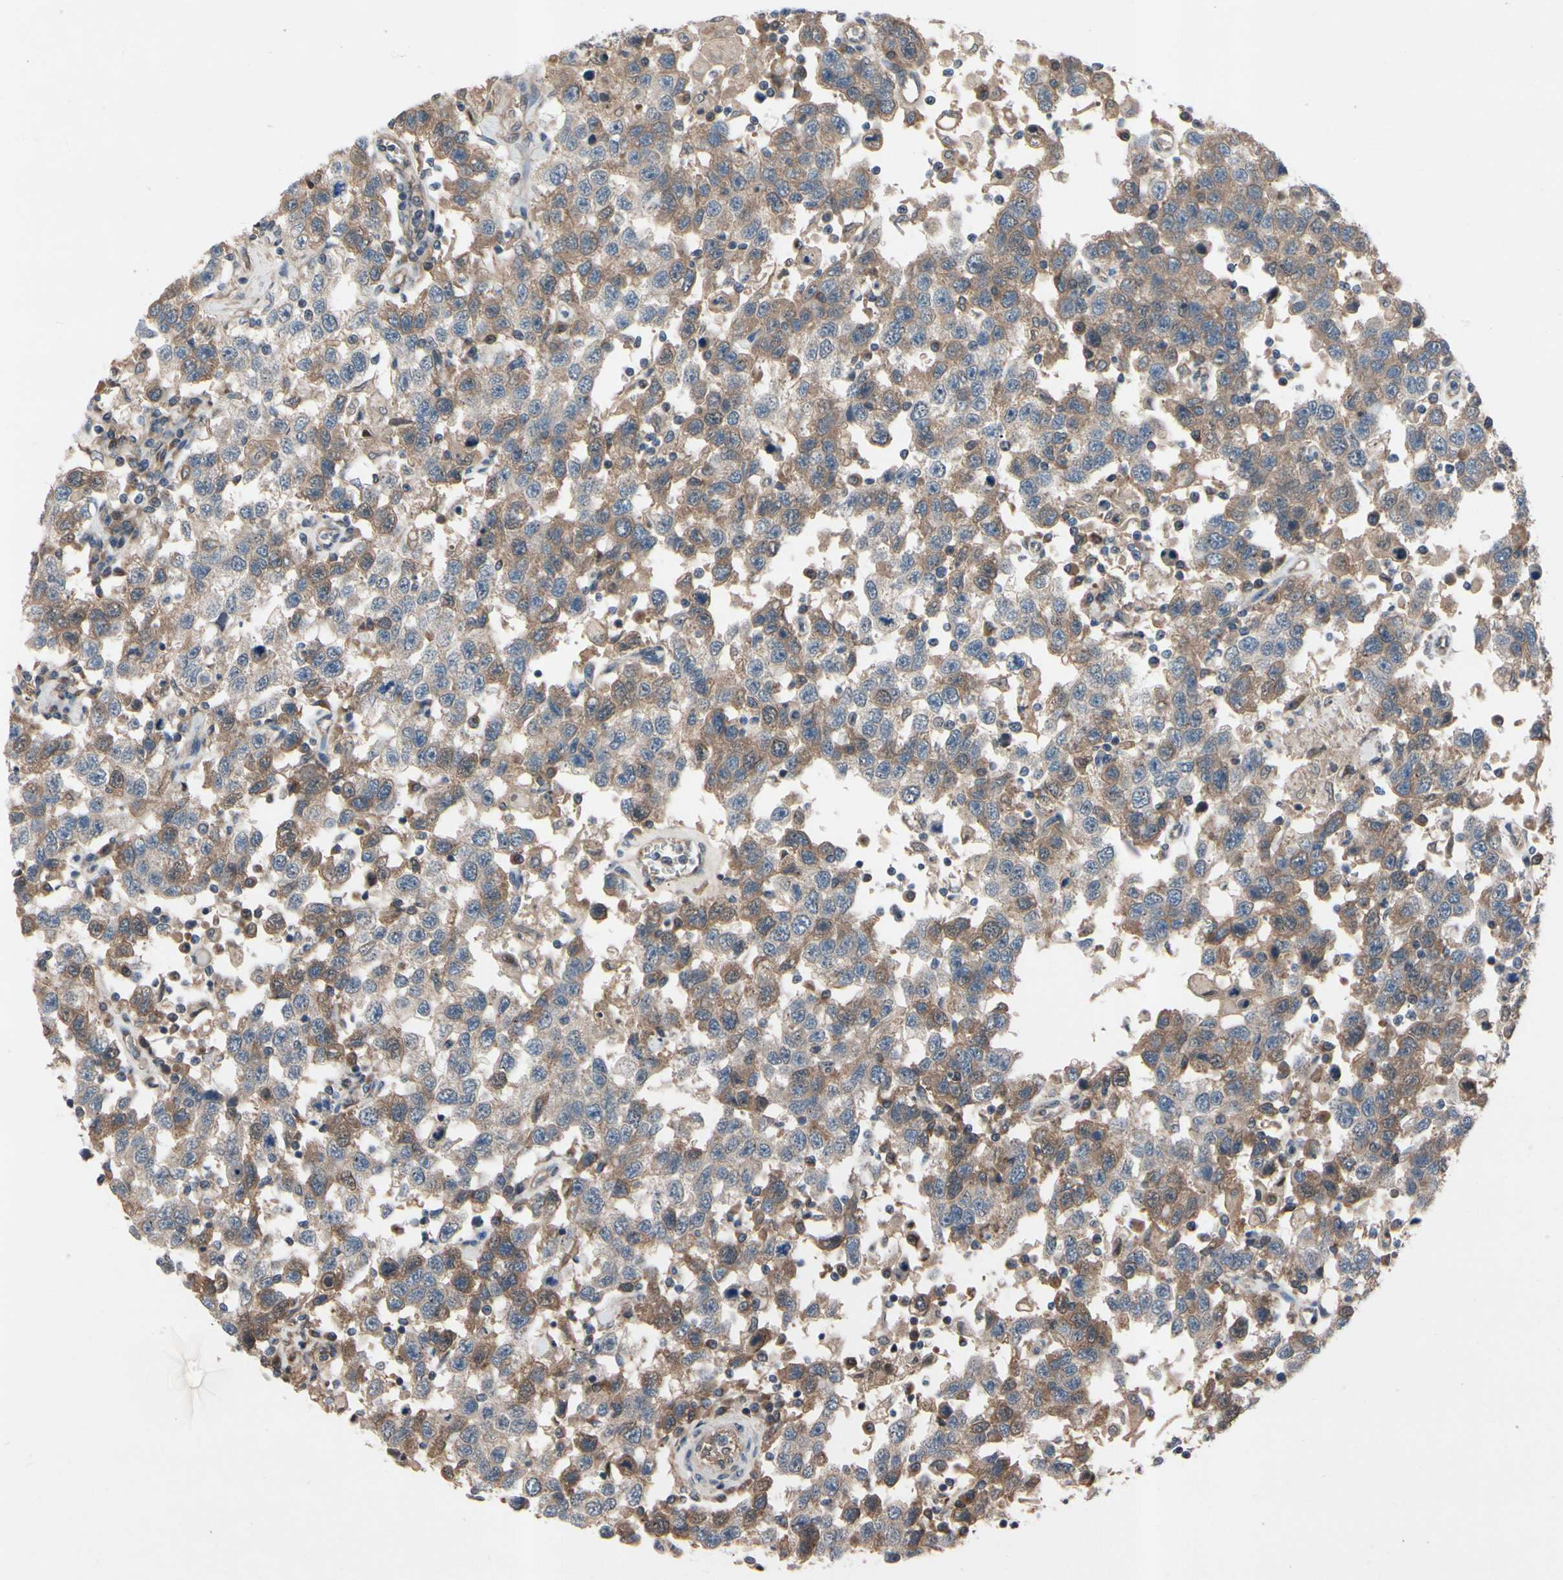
{"staining": {"intensity": "moderate", "quantity": ">75%", "location": "cytoplasmic/membranous"}, "tissue": "testis cancer", "cell_type": "Tumor cells", "image_type": "cancer", "snomed": [{"axis": "morphology", "description": "Seminoma, NOS"}, {"axis": "topography", "description": "Testis"}], "caption": "Testis cancer (seminoma) was stained to show a protein in brown. There is medium levels of moderate cytoplasmic/membranous staining in about >75% of tumor cells.", "gene": "ICAM5", "patient": {"sex": "male", "age": 41}}